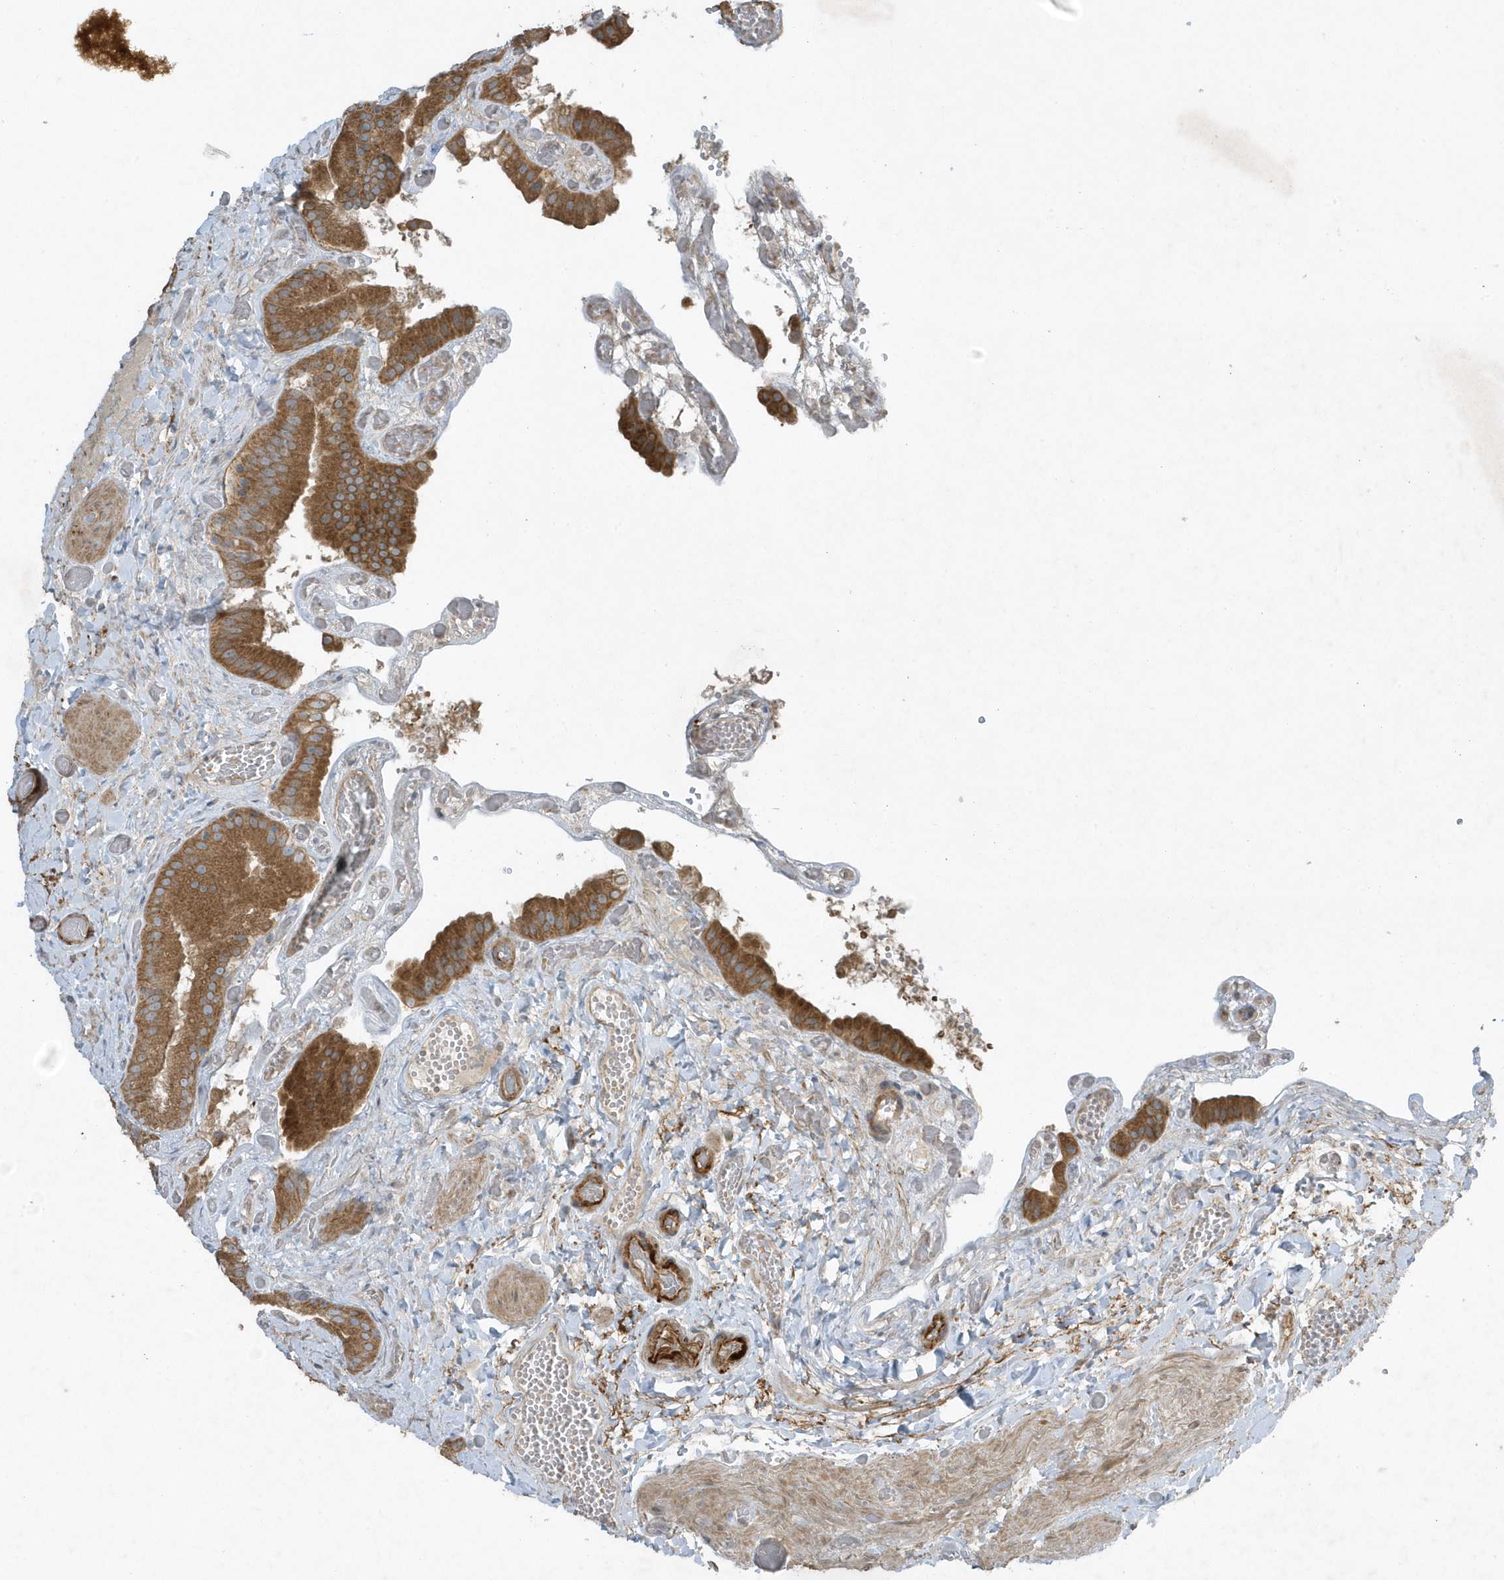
{"staining": {"intensity": "moderate", "quantity": ">75%", "location": "cytoplasmic/membranous"}, "tissue": "gallbladder", "cell_type": "Glandular cells", "image_type": "normal", "snomed": [{"axis": "morphology", "description": "Normal tissue, NOS"}, {"axis": "topography", "description": "Gallbladder"}], "caption": "Immunohistochemistry (IHC) of benign human gallbladder reveals medium levels of moderate cytoplasmic/membranous staining in about >75% of glandular cells. The staining is performed using DAB brown chromogen to label protein expression. The nuclei are counter-stained blue using hematoxylin.", "gene": "SLC38A2", "patient": {"sex": "female", "age": 64}}